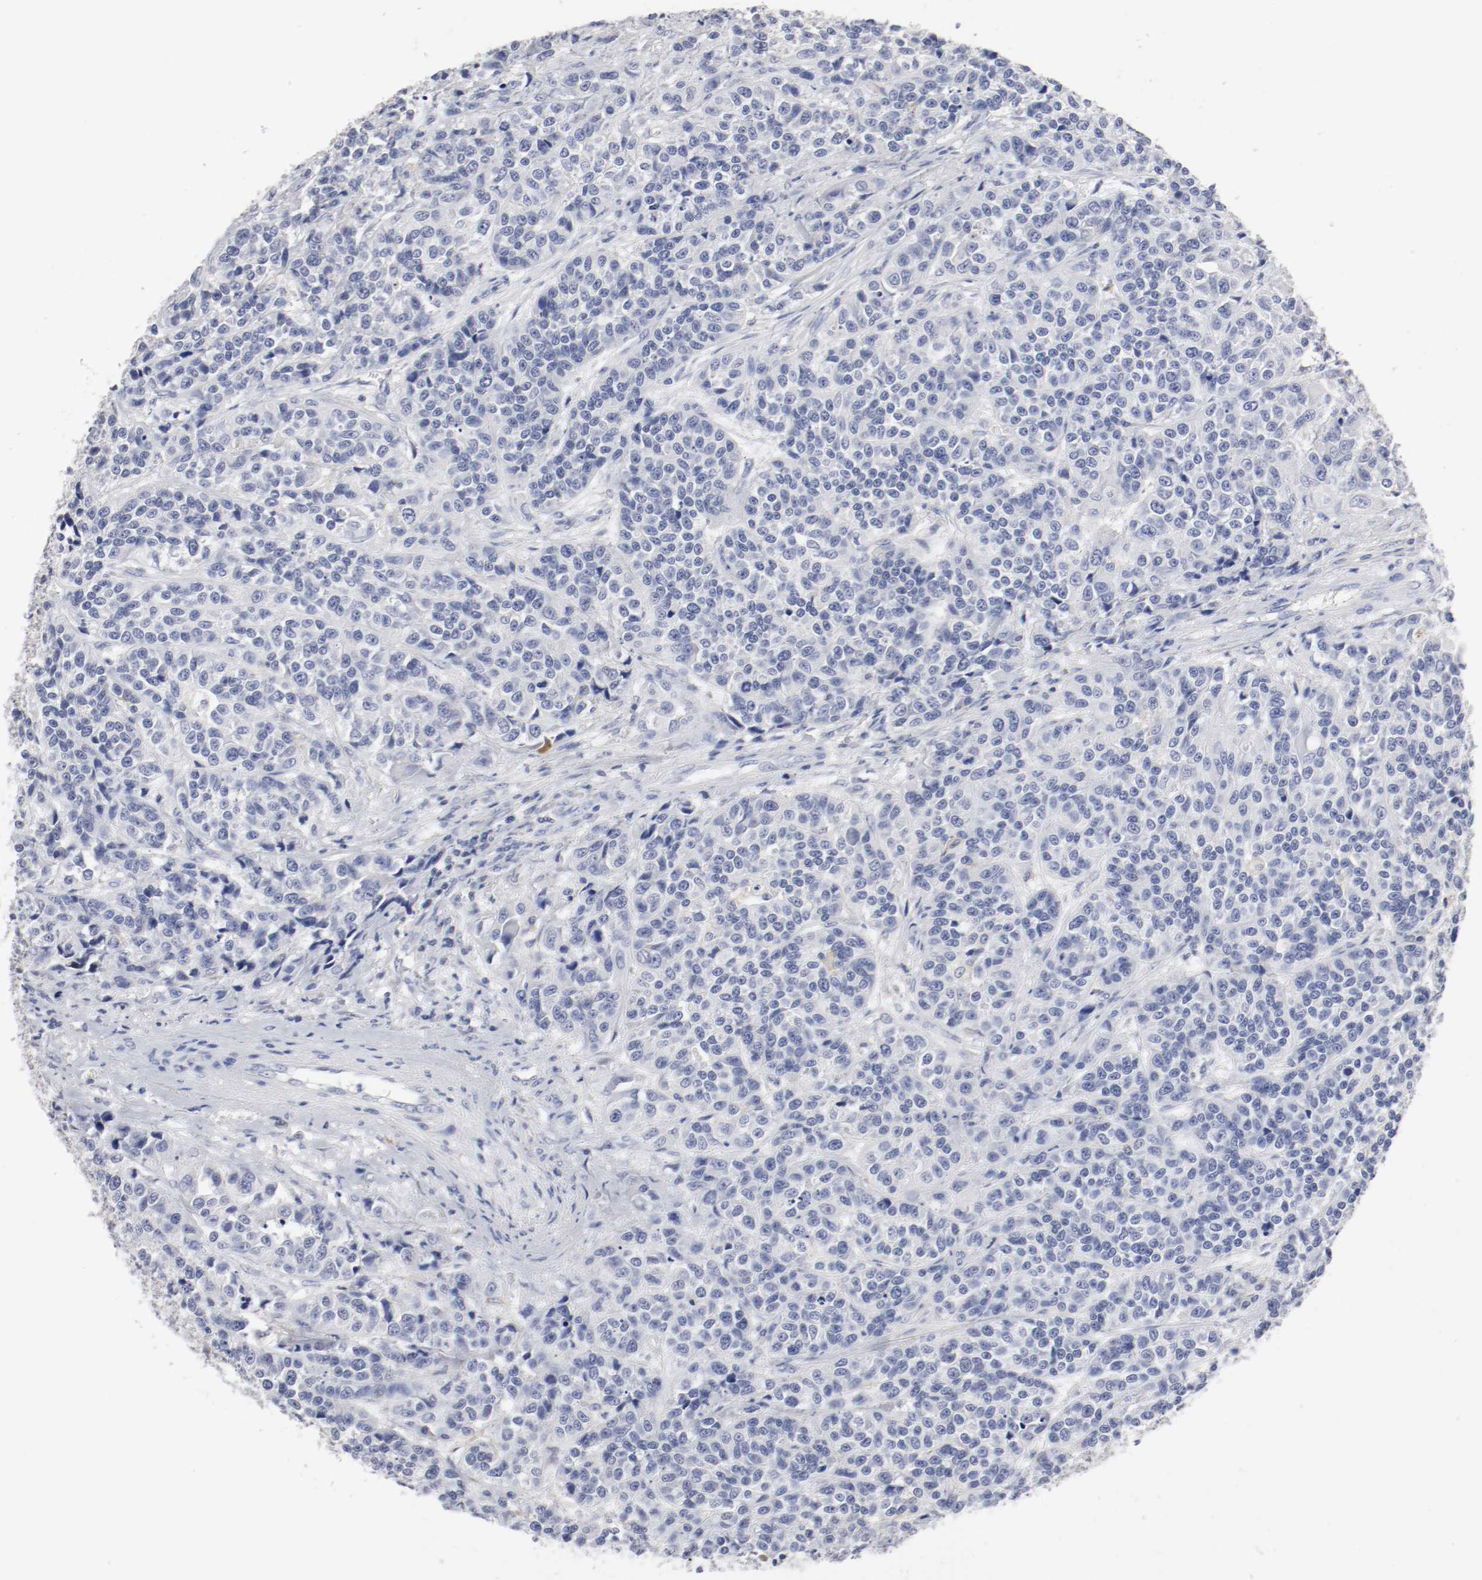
{"staining": {"intensity": "negative", "quantity": "none", "location": "none"}, "tissue": "urothelial cancer", "cell_type": "Tumor cells", "image_type": "cancer", "snomed": [{"axis": "morphology", "description": "Urothelial carcinoma, High grade"}, {"axis": "topography", "description": "Urinary bladder"}], "caption": "An IHC histopathology image of urothelial carcinoma (high-grade) is shown. There is no staining in tumor cells of urothelial carcinoma (high-grade). (Brightfield microscopy of DAB (3,3'-diaminobenzidine) IHC at high magnification).", "gene": "ITGAX", "patient": {"sex": "female", "age": 81}}